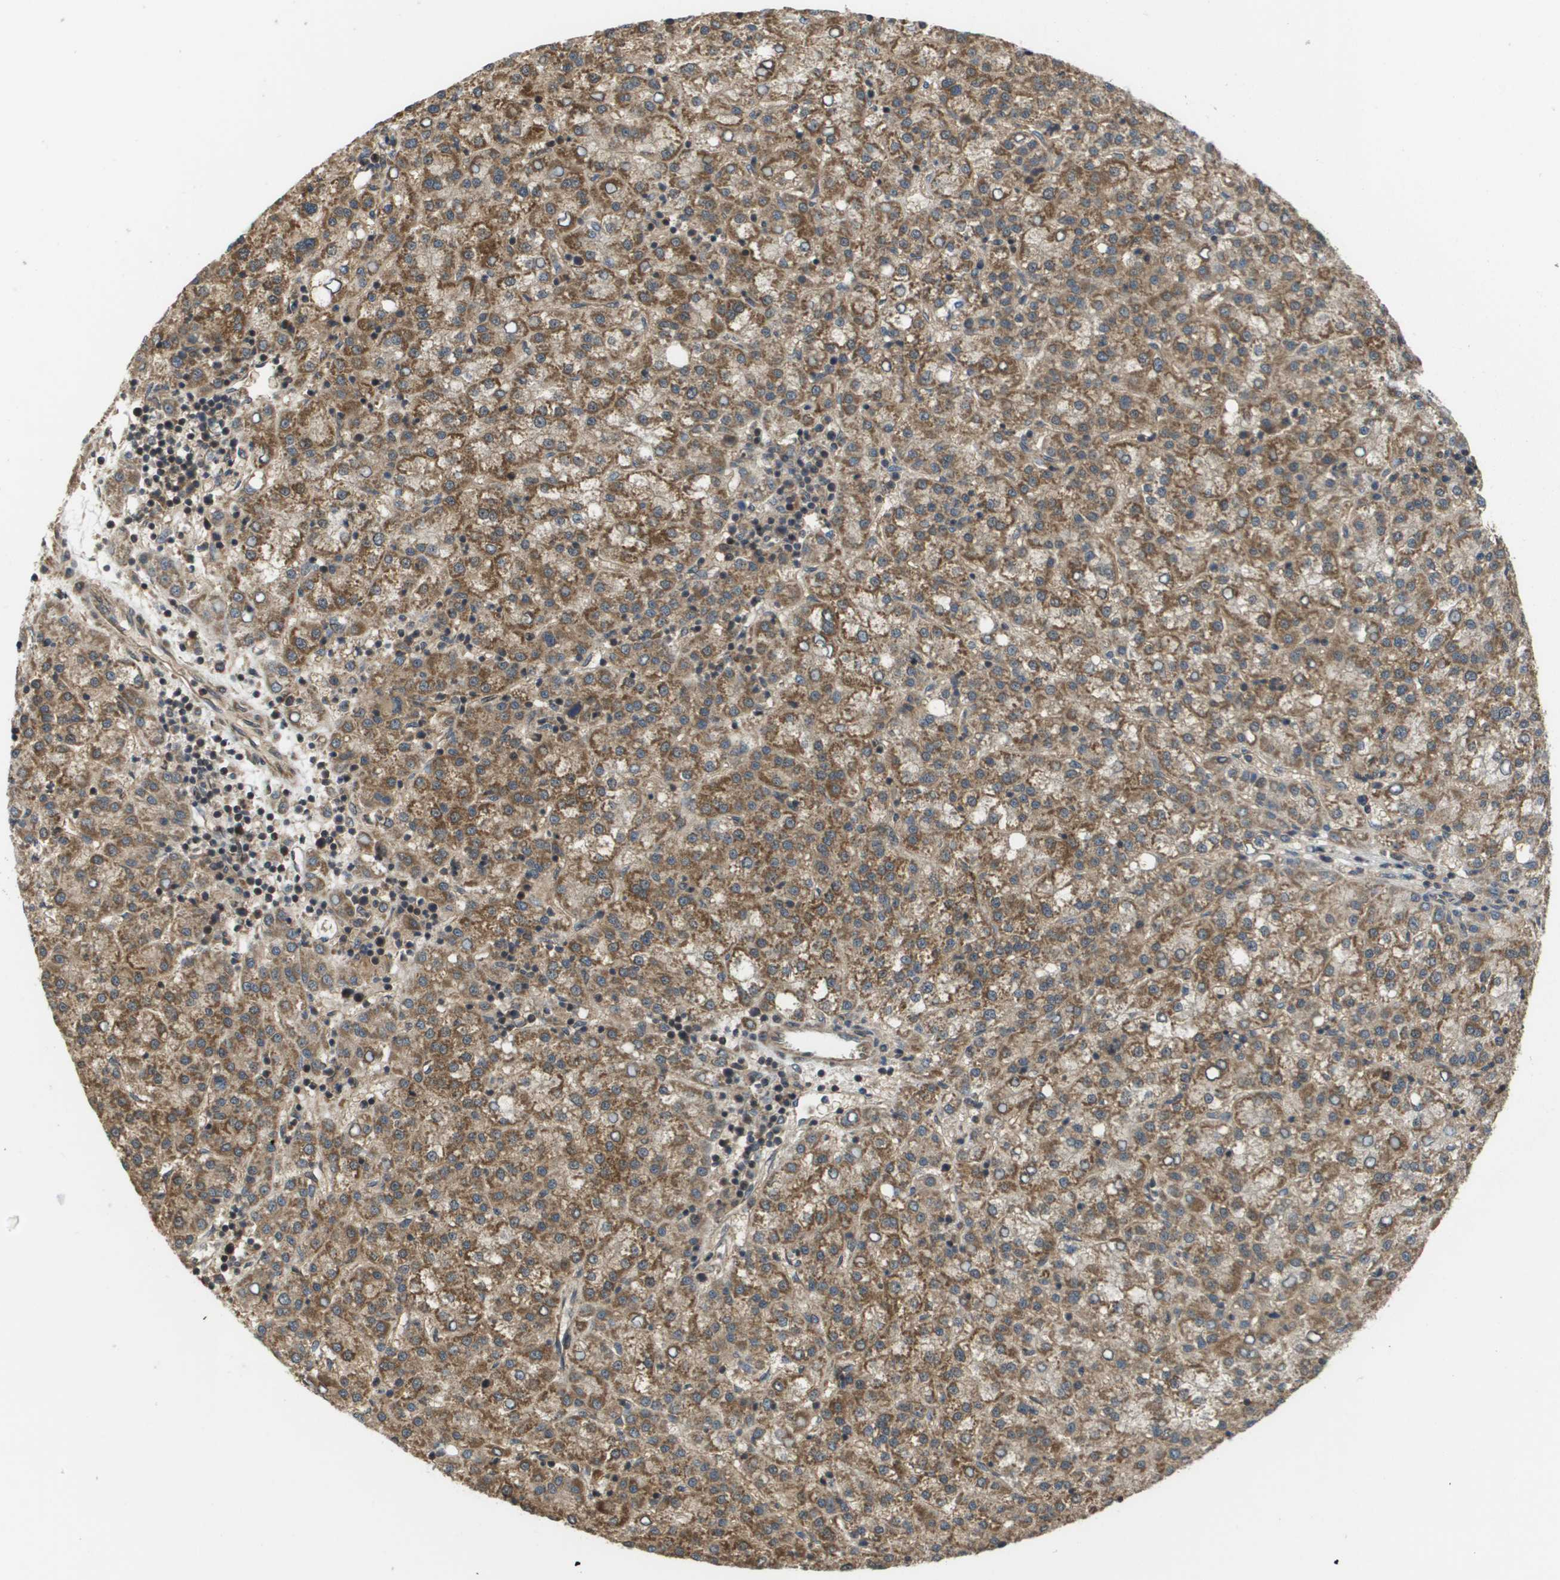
{"staining": {"intensity": "moderate", "quantity": ">75%", "location": "cytoplasmic/membranous"}, "tissue": "liver cancer", "cell_type": "Tumor cells", "image_type": "cancer", "snomed": [{"axis": "morphology", "description": "Carcinoma, Hepatocellular, NOS"}, {"axis": "topography", "description": "Liver"}], "caption": "Liver cancer (hepatocellular carcinoma) was stained to show a protein in brown. There is medium levels of moderate cytoplasmic/membranous staining in approximately >75% of tumor cells.", "gene": "RBM38", "patient": {"sex": "female", "age": 58}}